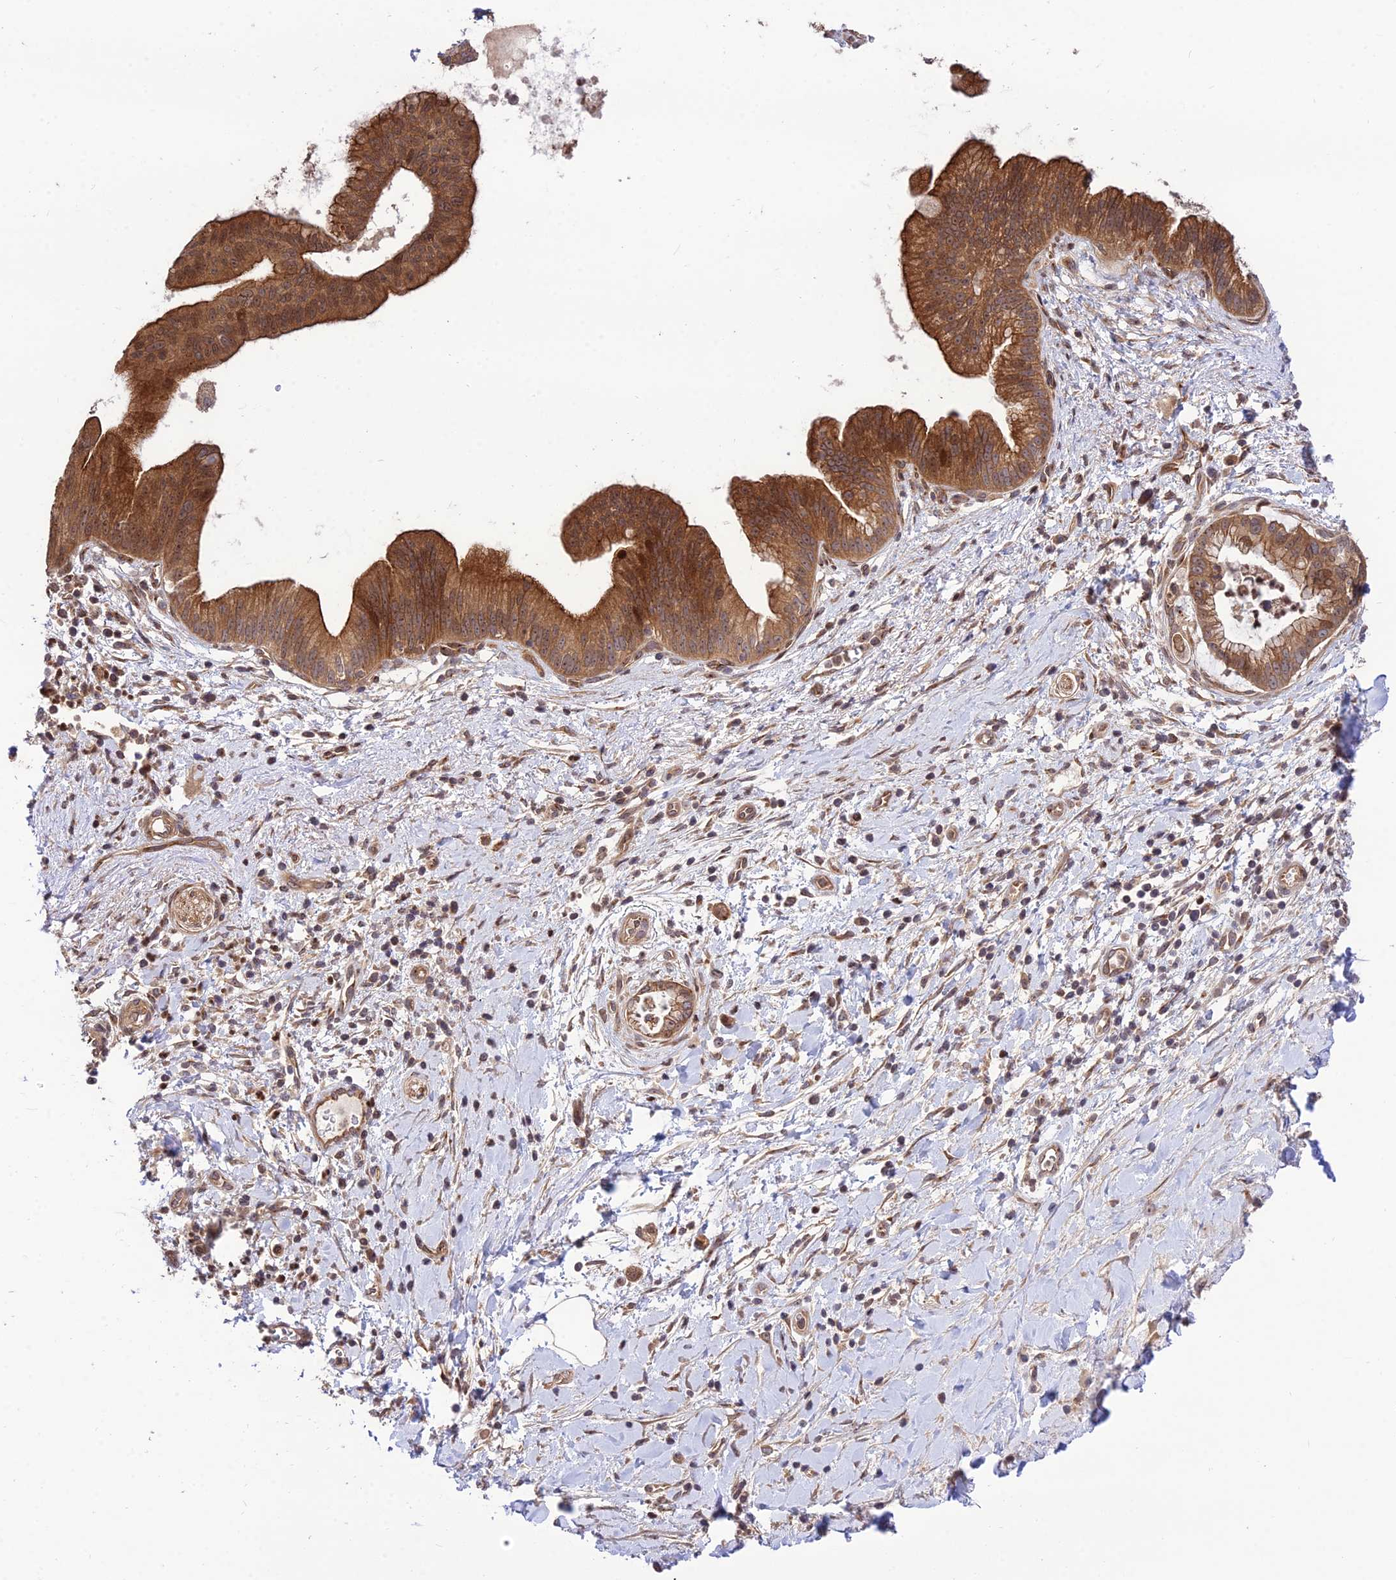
{"staining": {"intensity": "moderate", "quantity": ">75%", "location": "cytoplasmic/membranous"}, "tissue": "pancreatic cancer", "cell_type": "Tumor cells", "image_type": "cancer", "snomed": [{"axis": "morphology", "description": "Adenocarcinoma, NOS"}, {"axis": "topography", "description": "Pancreas"}], "caption": "Protein expression analysis of pancreatic adenocarcinoma demonstrates moderate cytoplasmic/membranous positivity in about >75% of tumor cells.", "gene": "SMG6", "patient": {"sex": "male", "age": 78}}